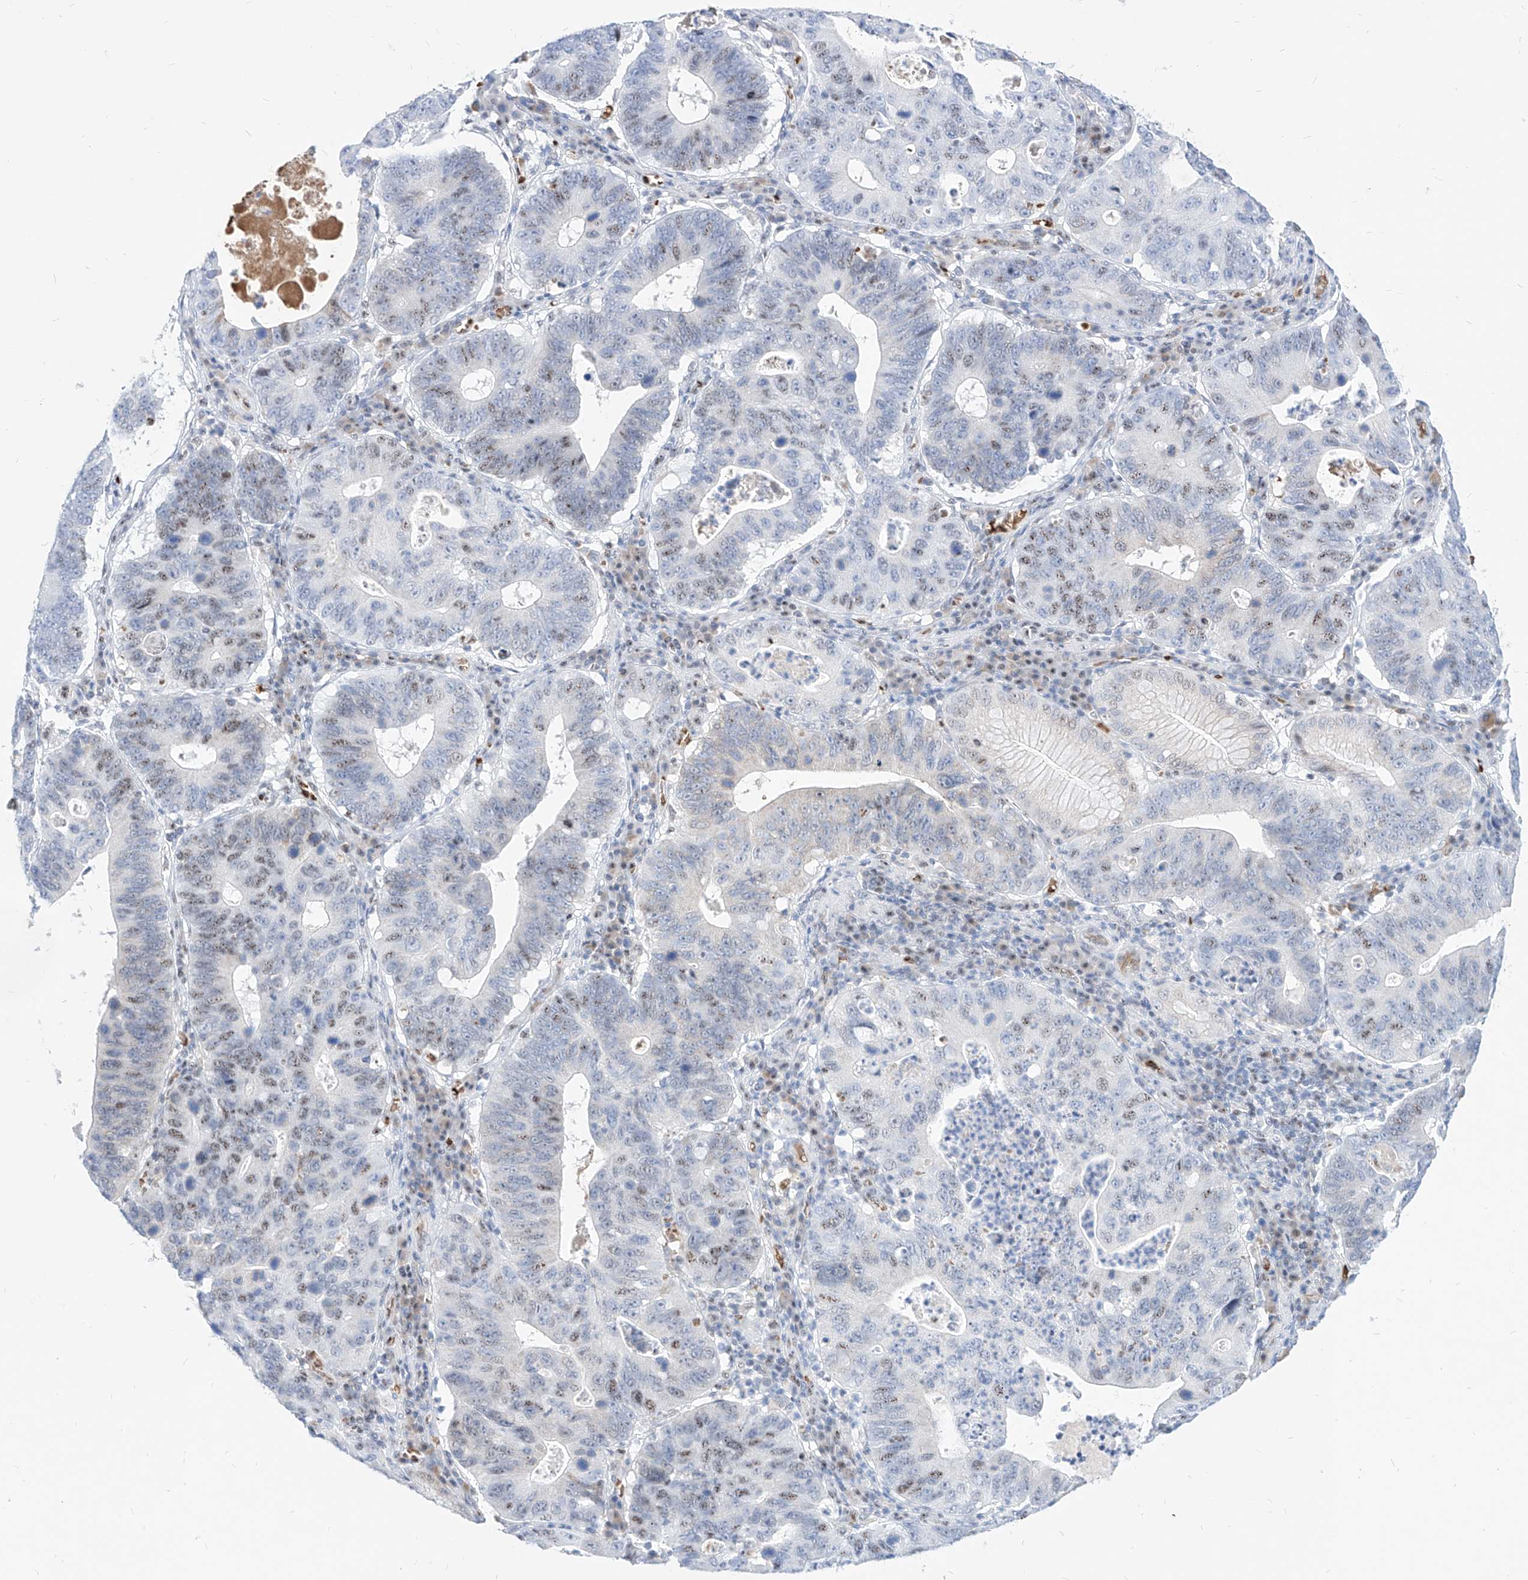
{"staining": {"intensity": "moderate", "quantity": "<25%", "location": "cytoplasmic/membranous,nuclear"}, "tissue": "stomach cancer", "cell_type": "Tumor cells", "image_type": "cancer", "snomed": [{"axis": "morphology", "description": "Adenocarcinoma, NOS"}, {"axis": "topography", "description": "Stomach"}], "caption": "There is low levels of moderate cytoplasmic/membranous and nuclear expression in tumor cells of stomach cancer (adenocarcinoma), as demonstrated by immunohistochemical staining (brown color).", "gene": "ZFP42", "patient": {"sex": "male", "age": 59}}